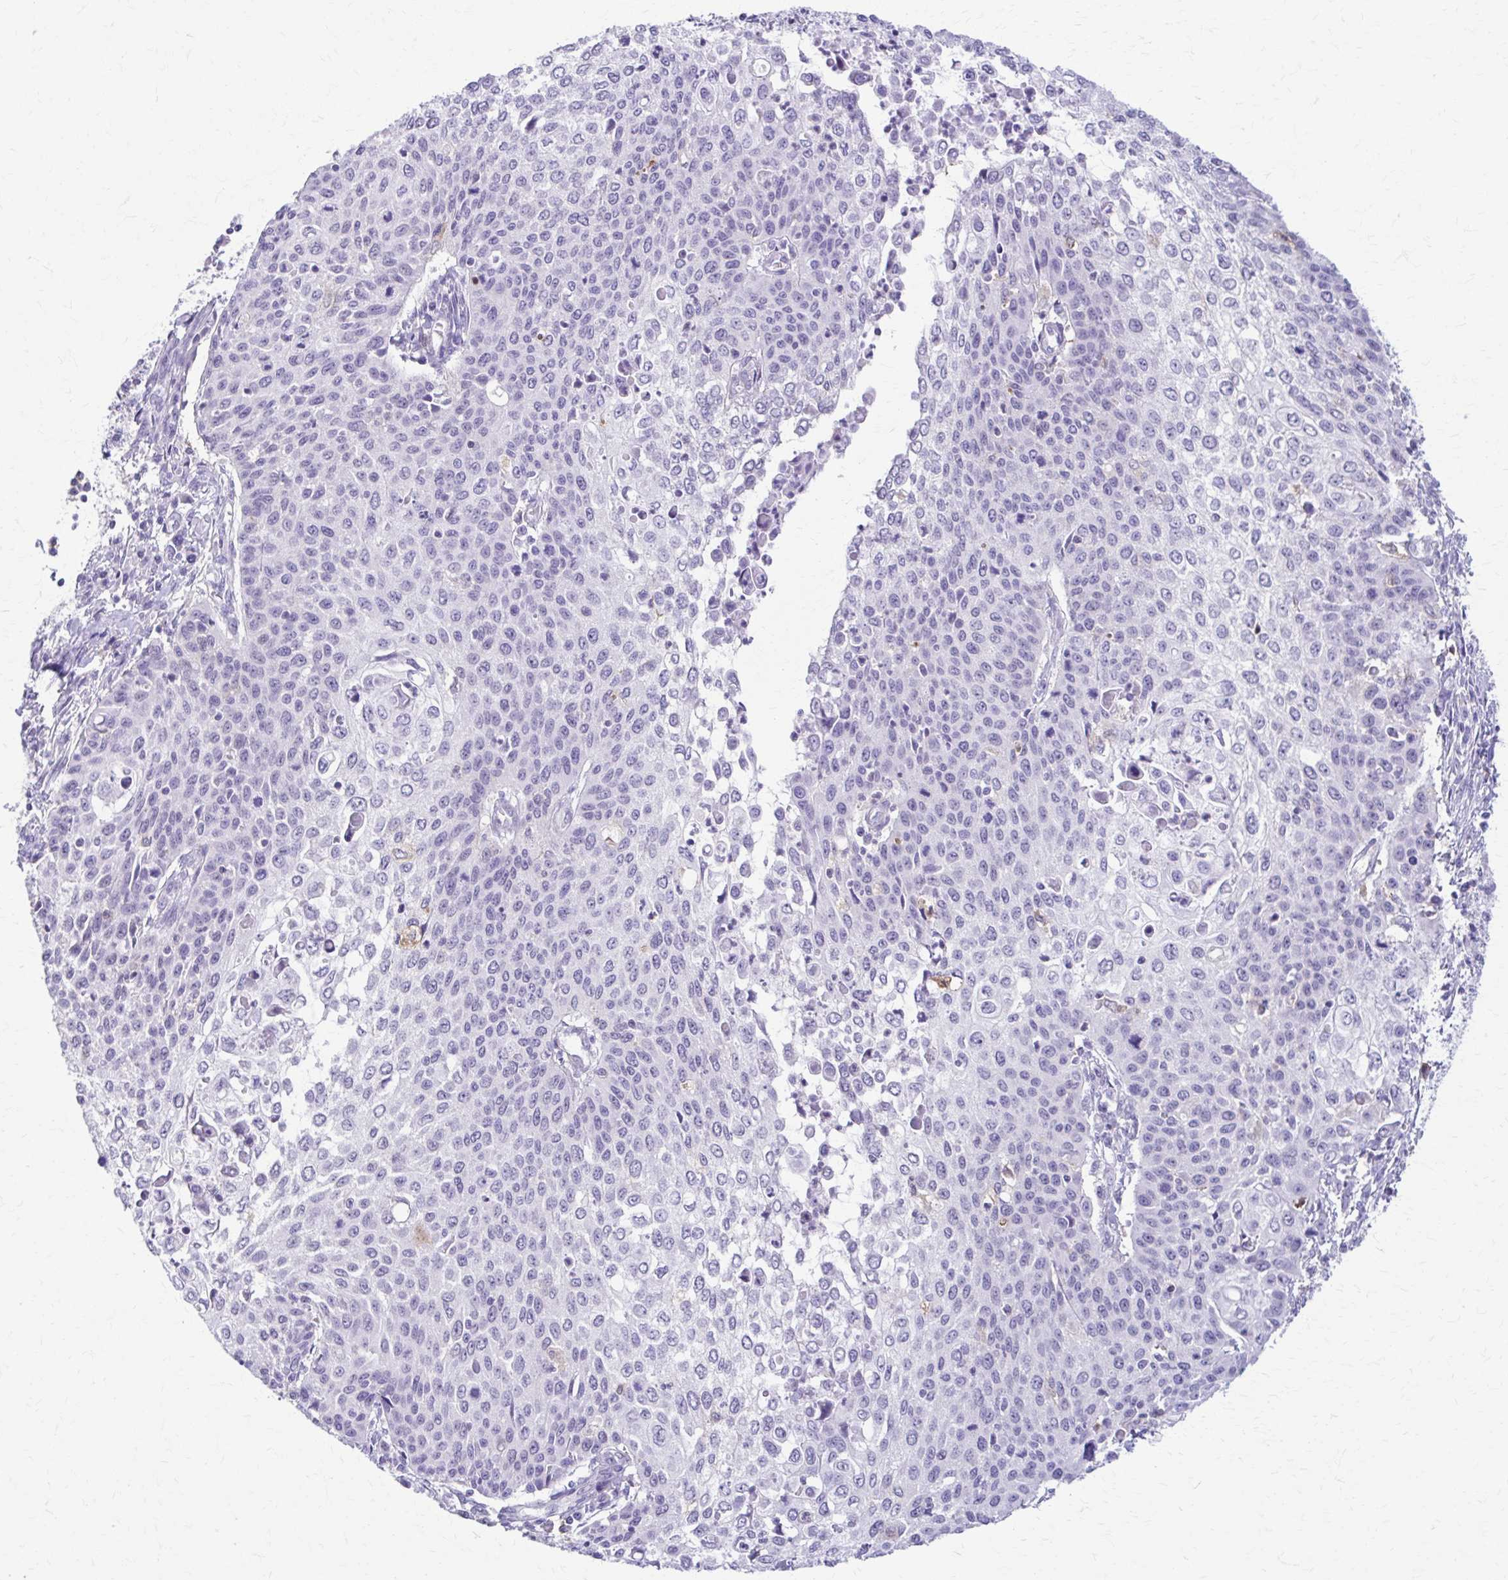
{"staining": {"intensity": "negative", "quantity": "none", "location": "none"}, "tissue": "cervical cancer", "cell_type": "Tumor cells", "image_type": "cancer", "snomed": [{"axis": "morphology", "description": "Squamous cell carcinoma, NOS"}, {"axis": "topography", "description": "Cervix"}], "caption": "High magnification brightfield microscopy of cervical cancer stained with DAB (brown) and counterstained with hematoxylin (blue): tumor cells show no significant expression.", "gene": "PIK3AP1", "patient": {"sex": "female", "age": 65}}